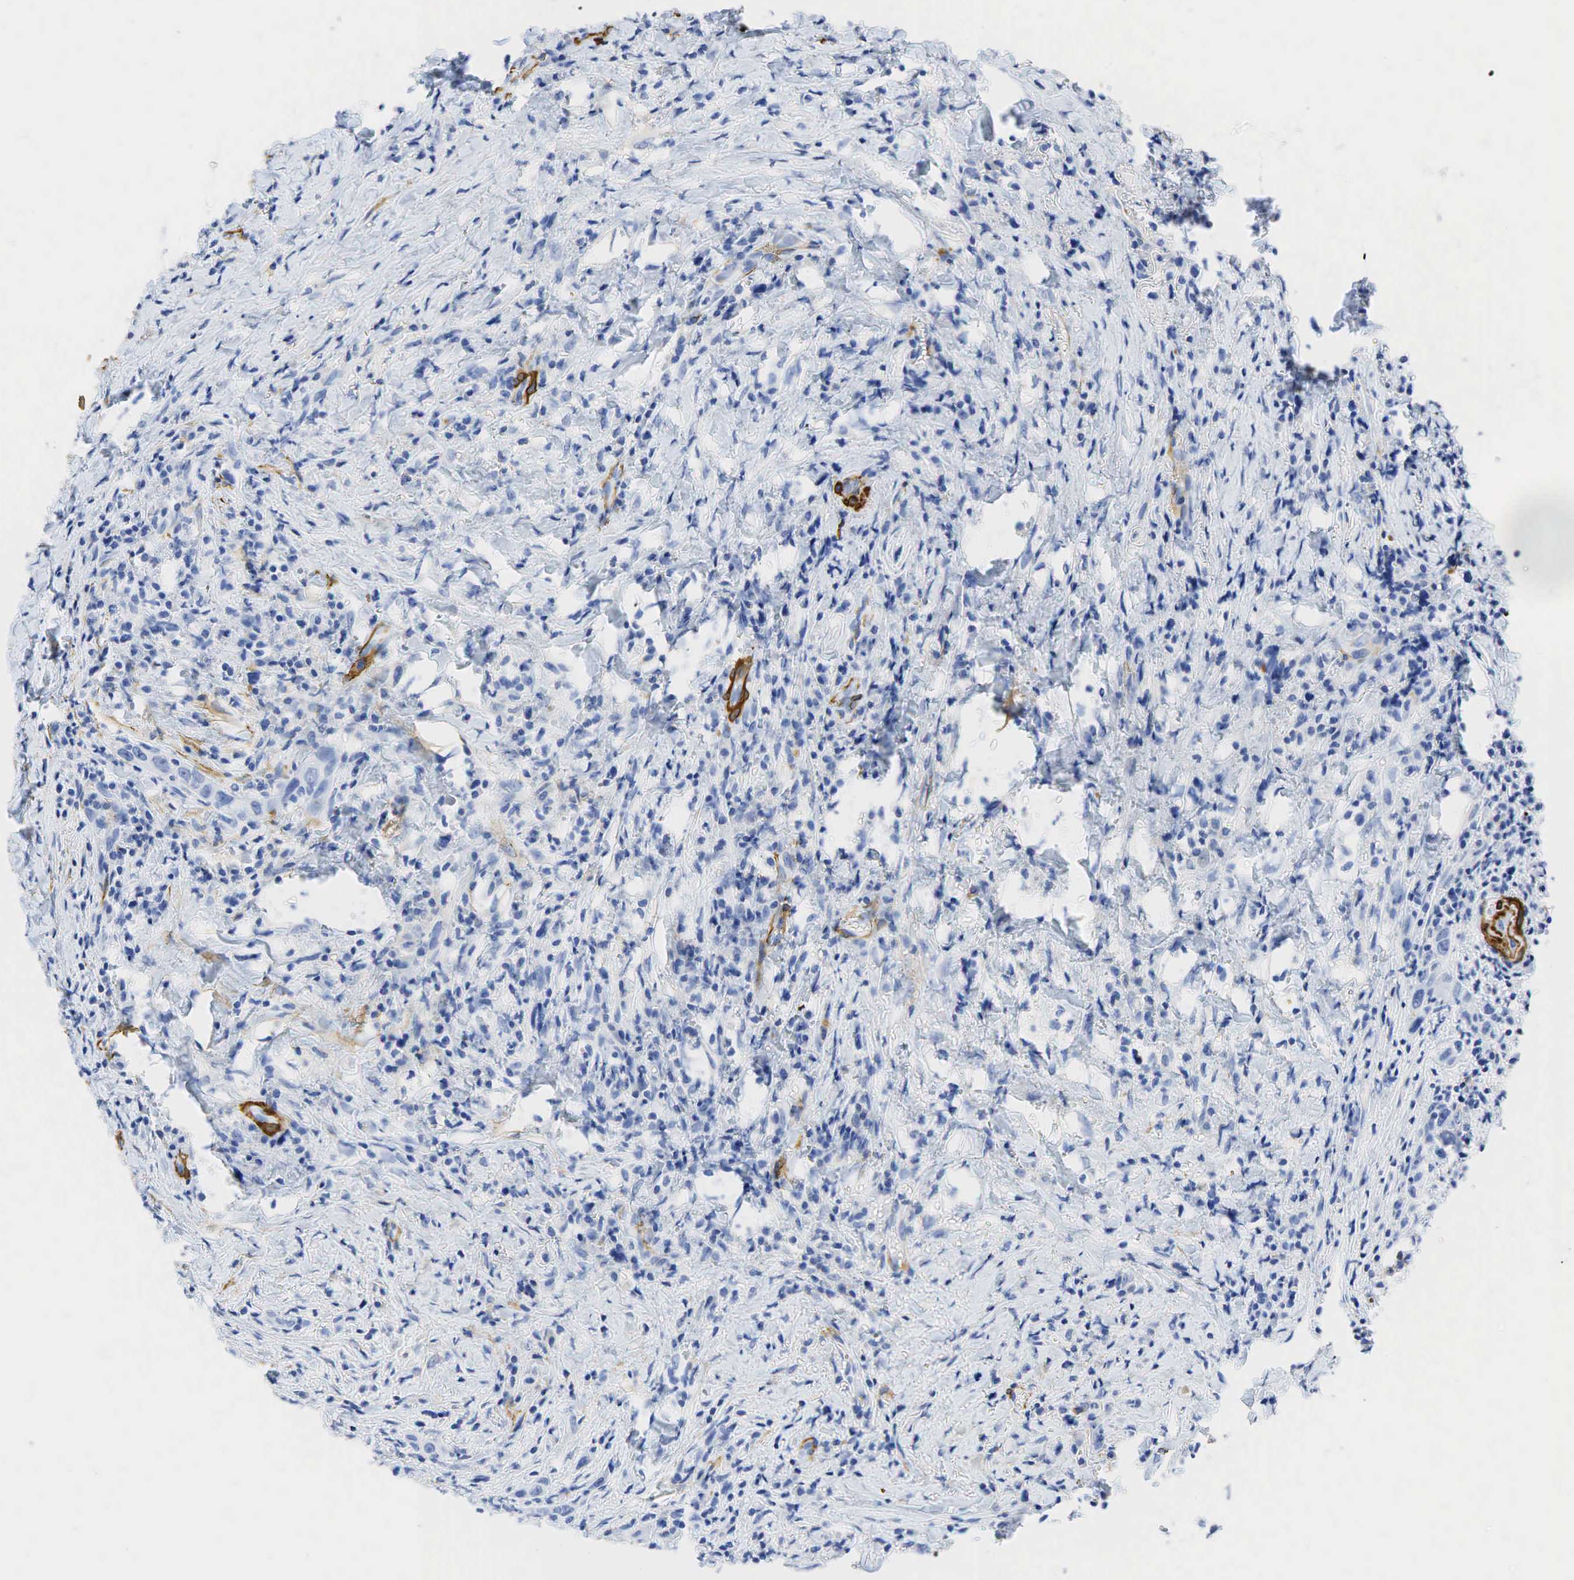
{"staining": {"intensity": "negative", "quantity": "none", "location": "none"}, "tissue": "head and neck cancer", "cell_type": "Tumor cells", "image_type": "cancer", "snomed": [{"axis": "morphology", "description": "Squamous cell carcinoma, NOS"}, {"axis": "topography", "description": "Oral tissue"}, {"axis": "topography", "description": "Head-Neck"}], "caption": "Immunohistochemical staining of human squamous cell carcinoma (head and neck) reveals no significant expression in tumor cells.", "gene": "ACTA1", "patient": {"sex": "female", "age": 82}}